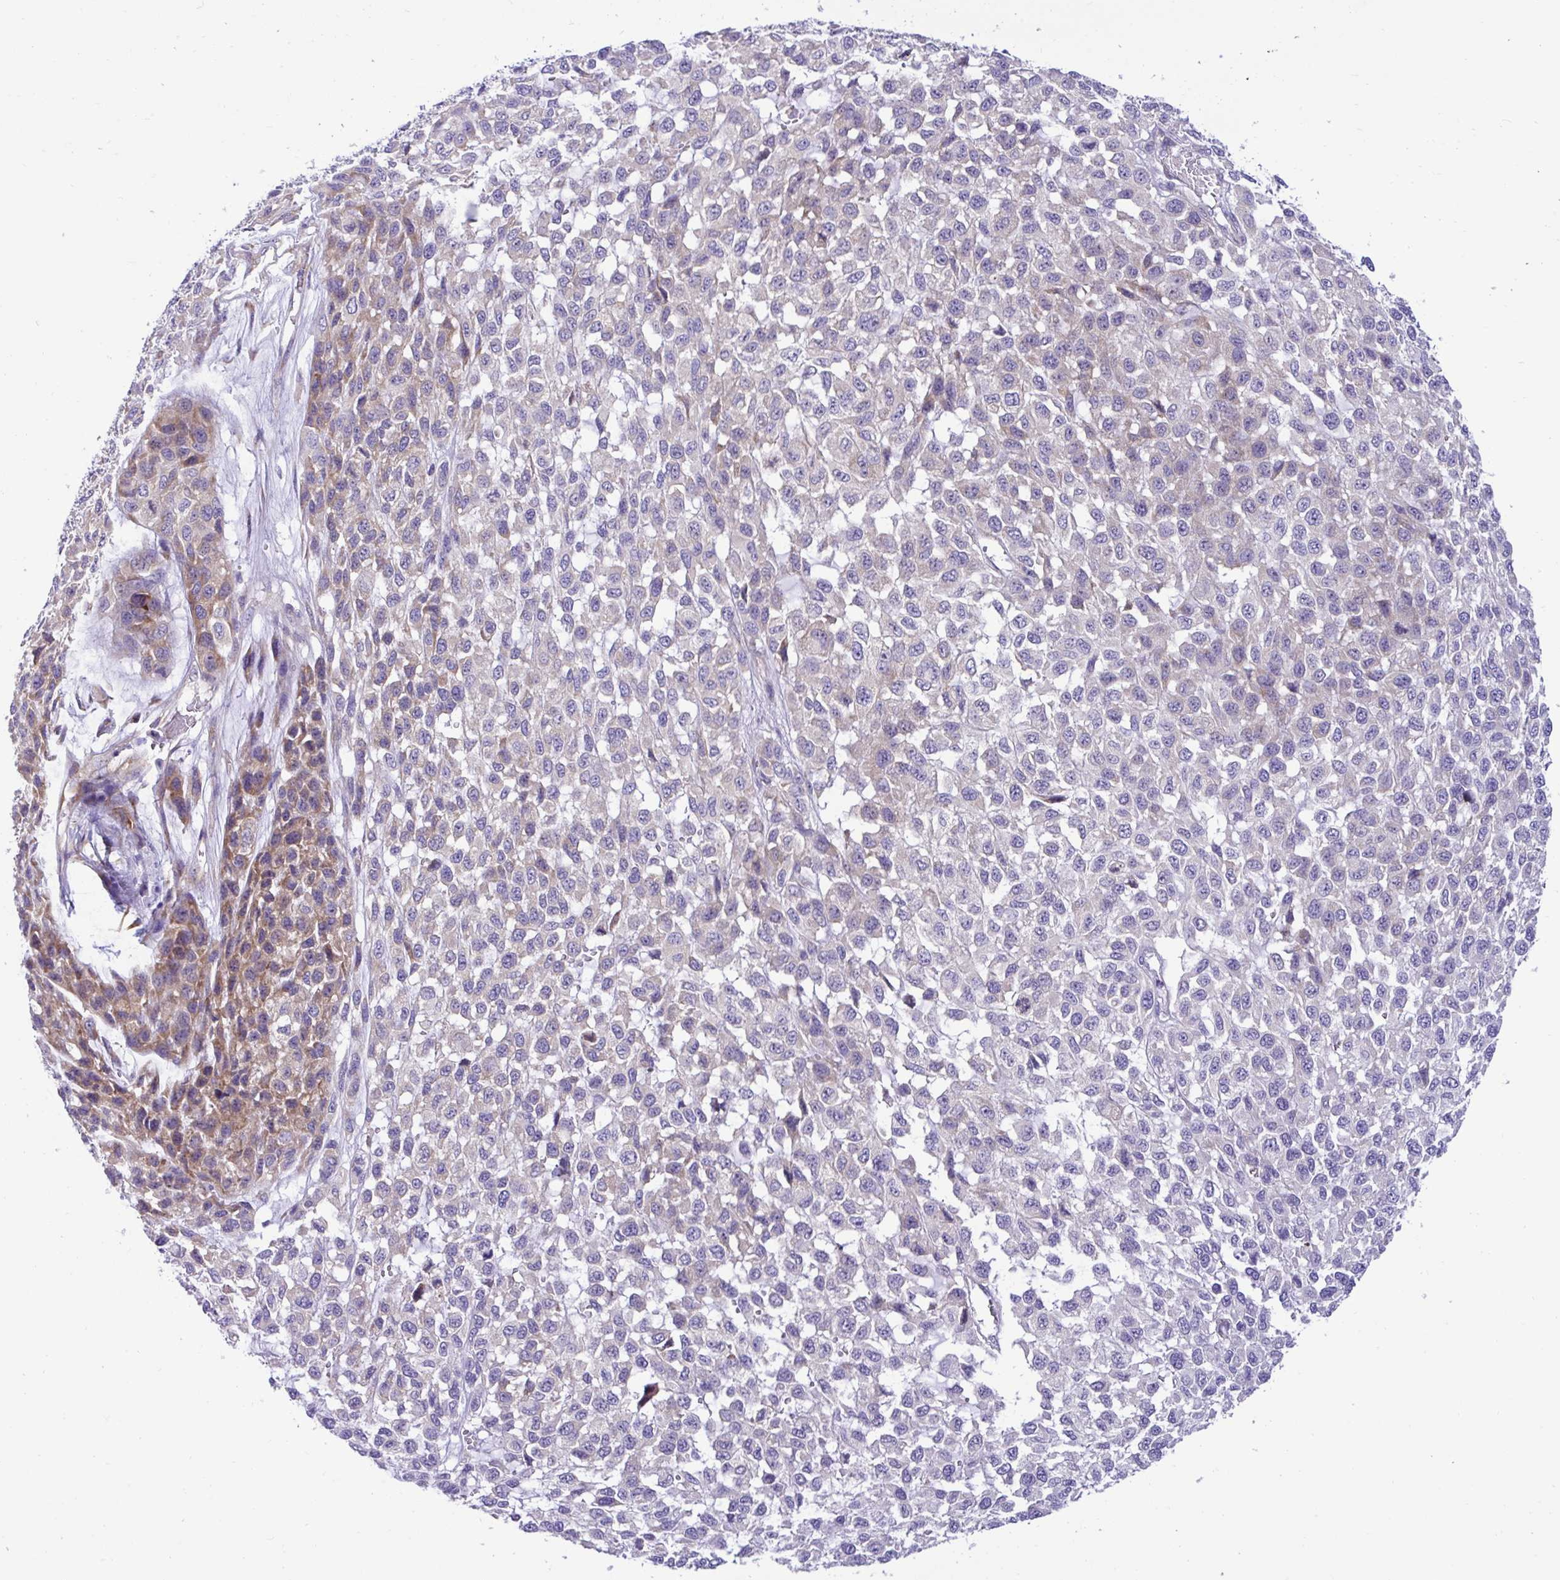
{"staining": {"intensity": "moderate", "quantity": "<25%", "location": "cytoplasmic/membranous"}, "tissue": "melanoma", "cell_type": "Tumor cells", "image_type": "cancer", "snomed": [{"axis": "morphology", "description": "Malignant melanoma, NOS"}, {"axis": "topography", "description": "Skin"}], "caption": "Protein staining of melanoma tissue demonstrates moderate cytoplasmic/membranous positivity in about <25% of tumor cells.", "gene": "RPL7", "patient": {"sex": "male", "age": 62}}